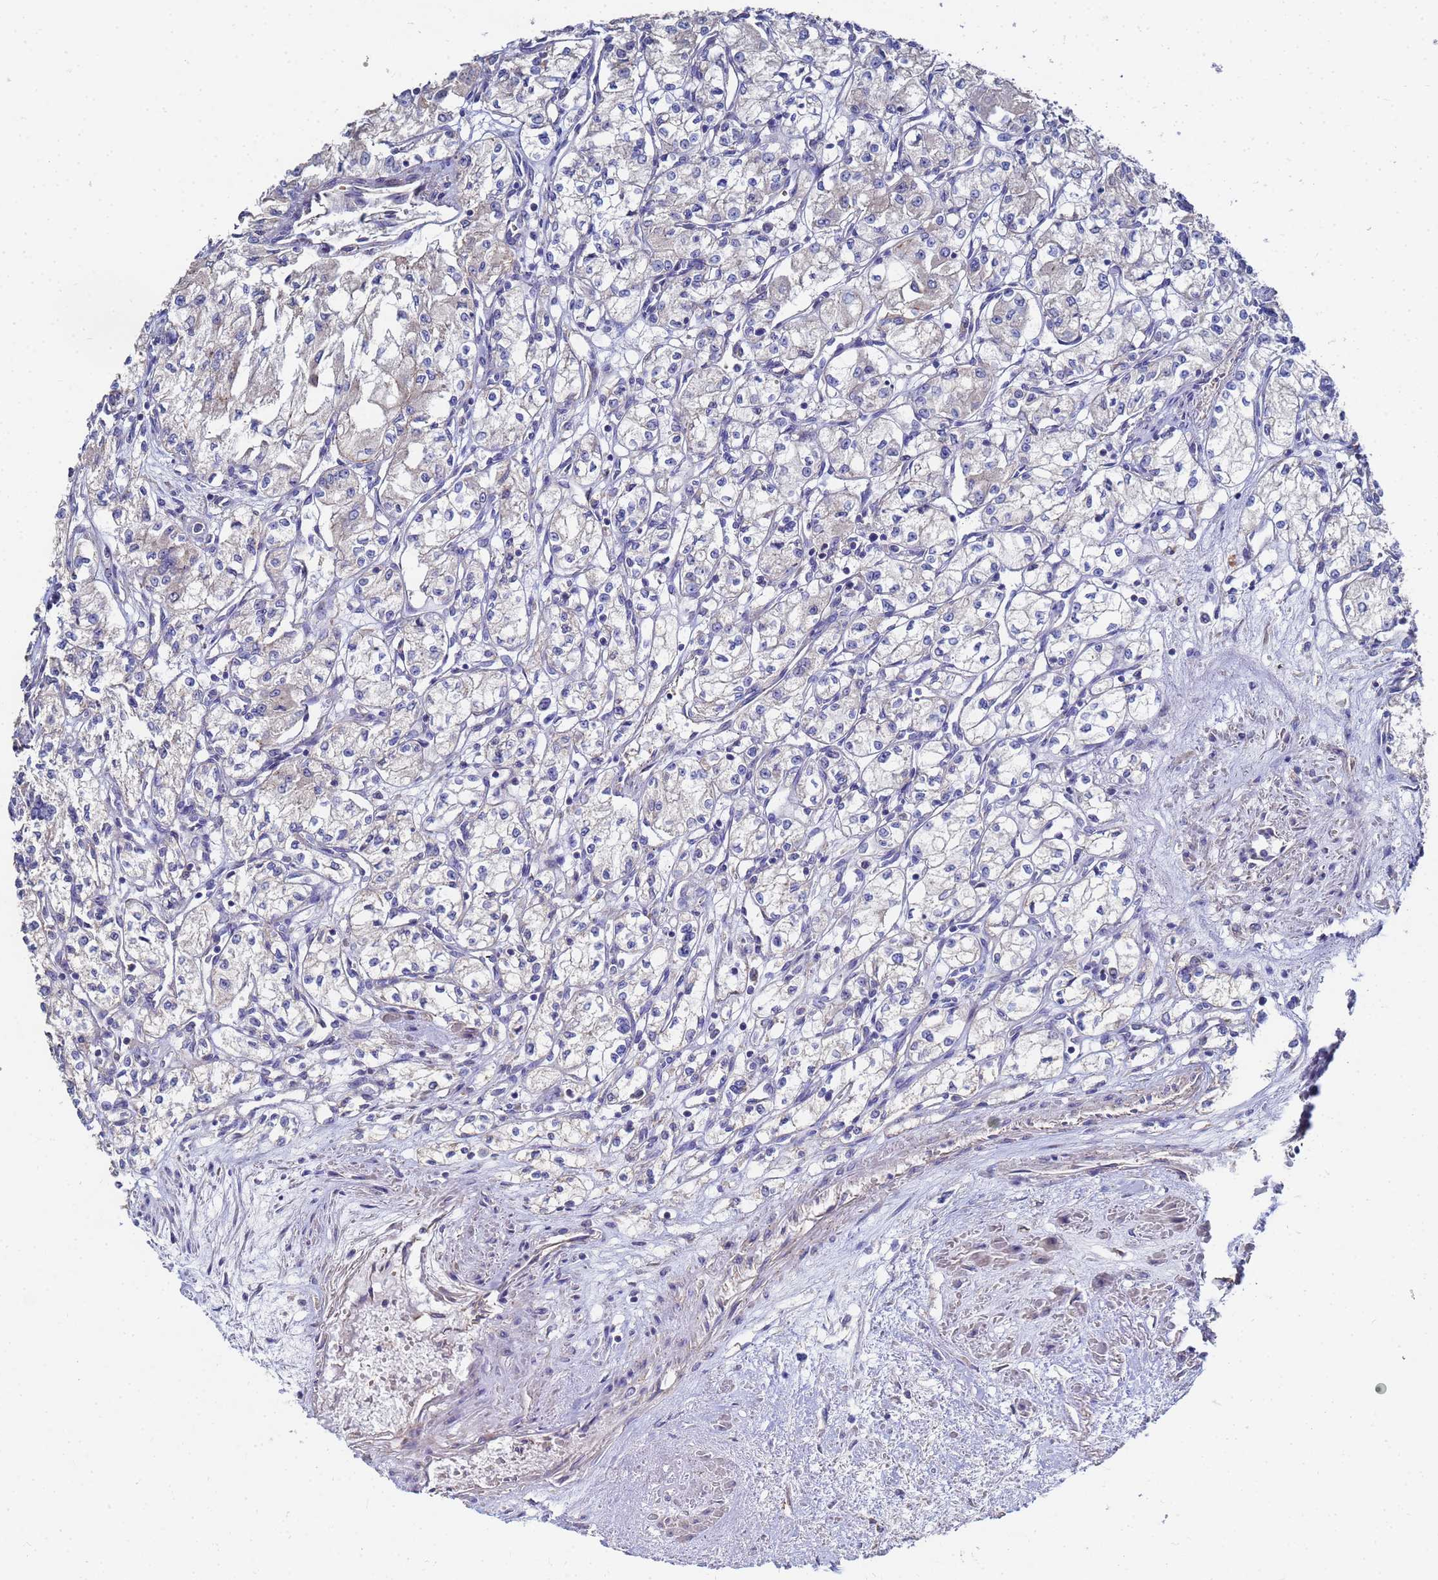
{"staining": {"intensity": "negative", "quantity": "none", "location": "none"}, "tissue": "renal cancer", "cell_type": "Tumor cells", "image_type": "cancer", "snomed": [{"axis": "morphology", "description": "Adenocarcinoma, NOS"}, {"axis": "topography", "description": "Kidney"}], "caption": "DAB (3,3'-diaminobenzidine) immunohistochemical staining of adenocarcinoma (renal) exhibits no significant expression in tumor cells. The staining was performed using DAB to visualize the protein expression in brown, while the nuclei were stained in blue with hematoxylin (Magnification: 20x).", "gene": "TCP10L", "patient": {"sex": "male", "age": 59}}